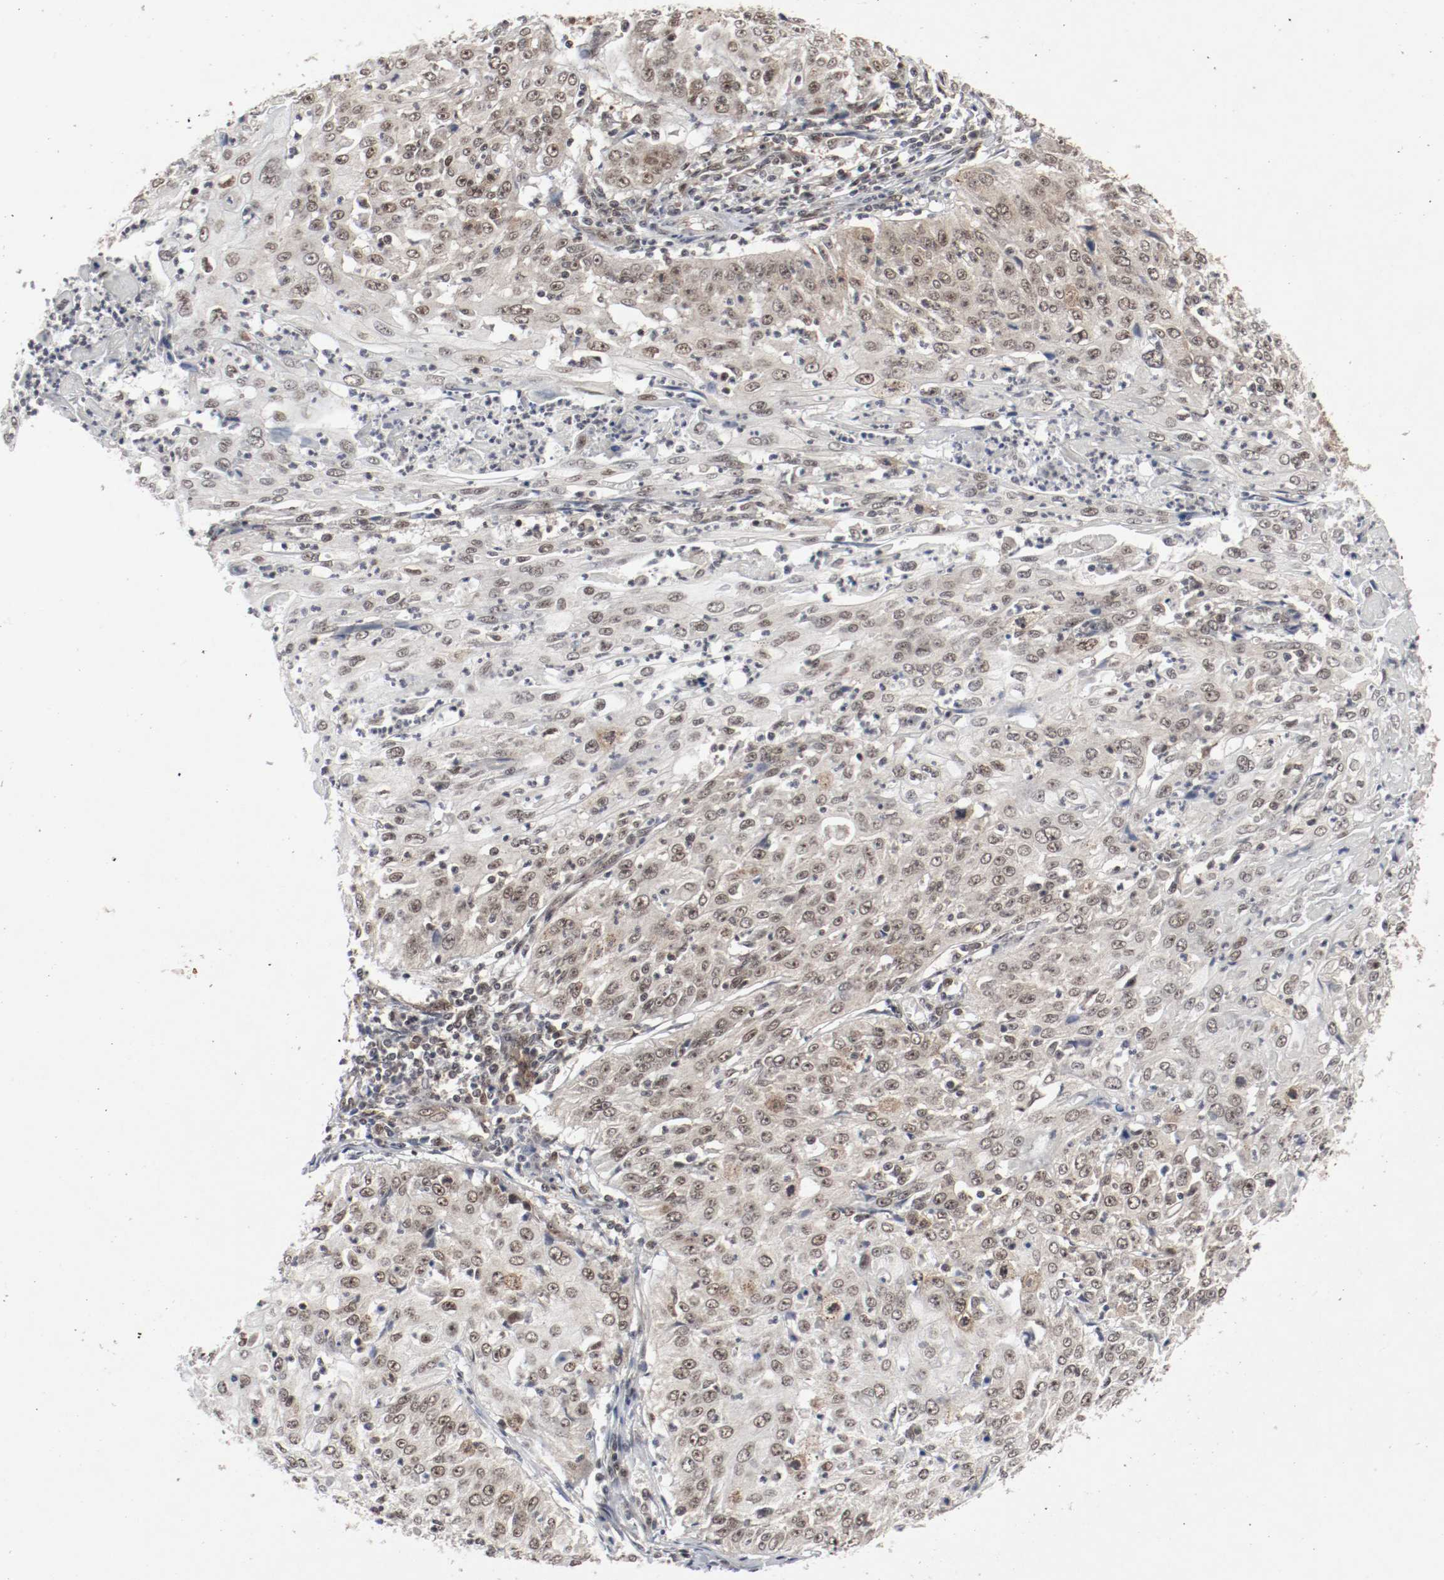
{"staining": {"intensity": "moderate", "quantity": ">75%", "location": "cytoplasmic/membranous,nuclear"}, "tissue": "cervical cancer", "cell_type": "Tumor cells", "image_type": "cancer", "snomed": [{"axis": "morphology", "description": "Squamous cell carcinoma, NOS"}, {"axis": "topography", "description": "Cervix"}], "caption": "The histopathology image exhibits staining of cervical squamous cell carcinoma, revealing moderate cytoplasmic/membranous and nuclear protein staining (brown color) within tumor cells.", "gene": "CSNK2B", "patient": {"sex": "female", "age": 39}}